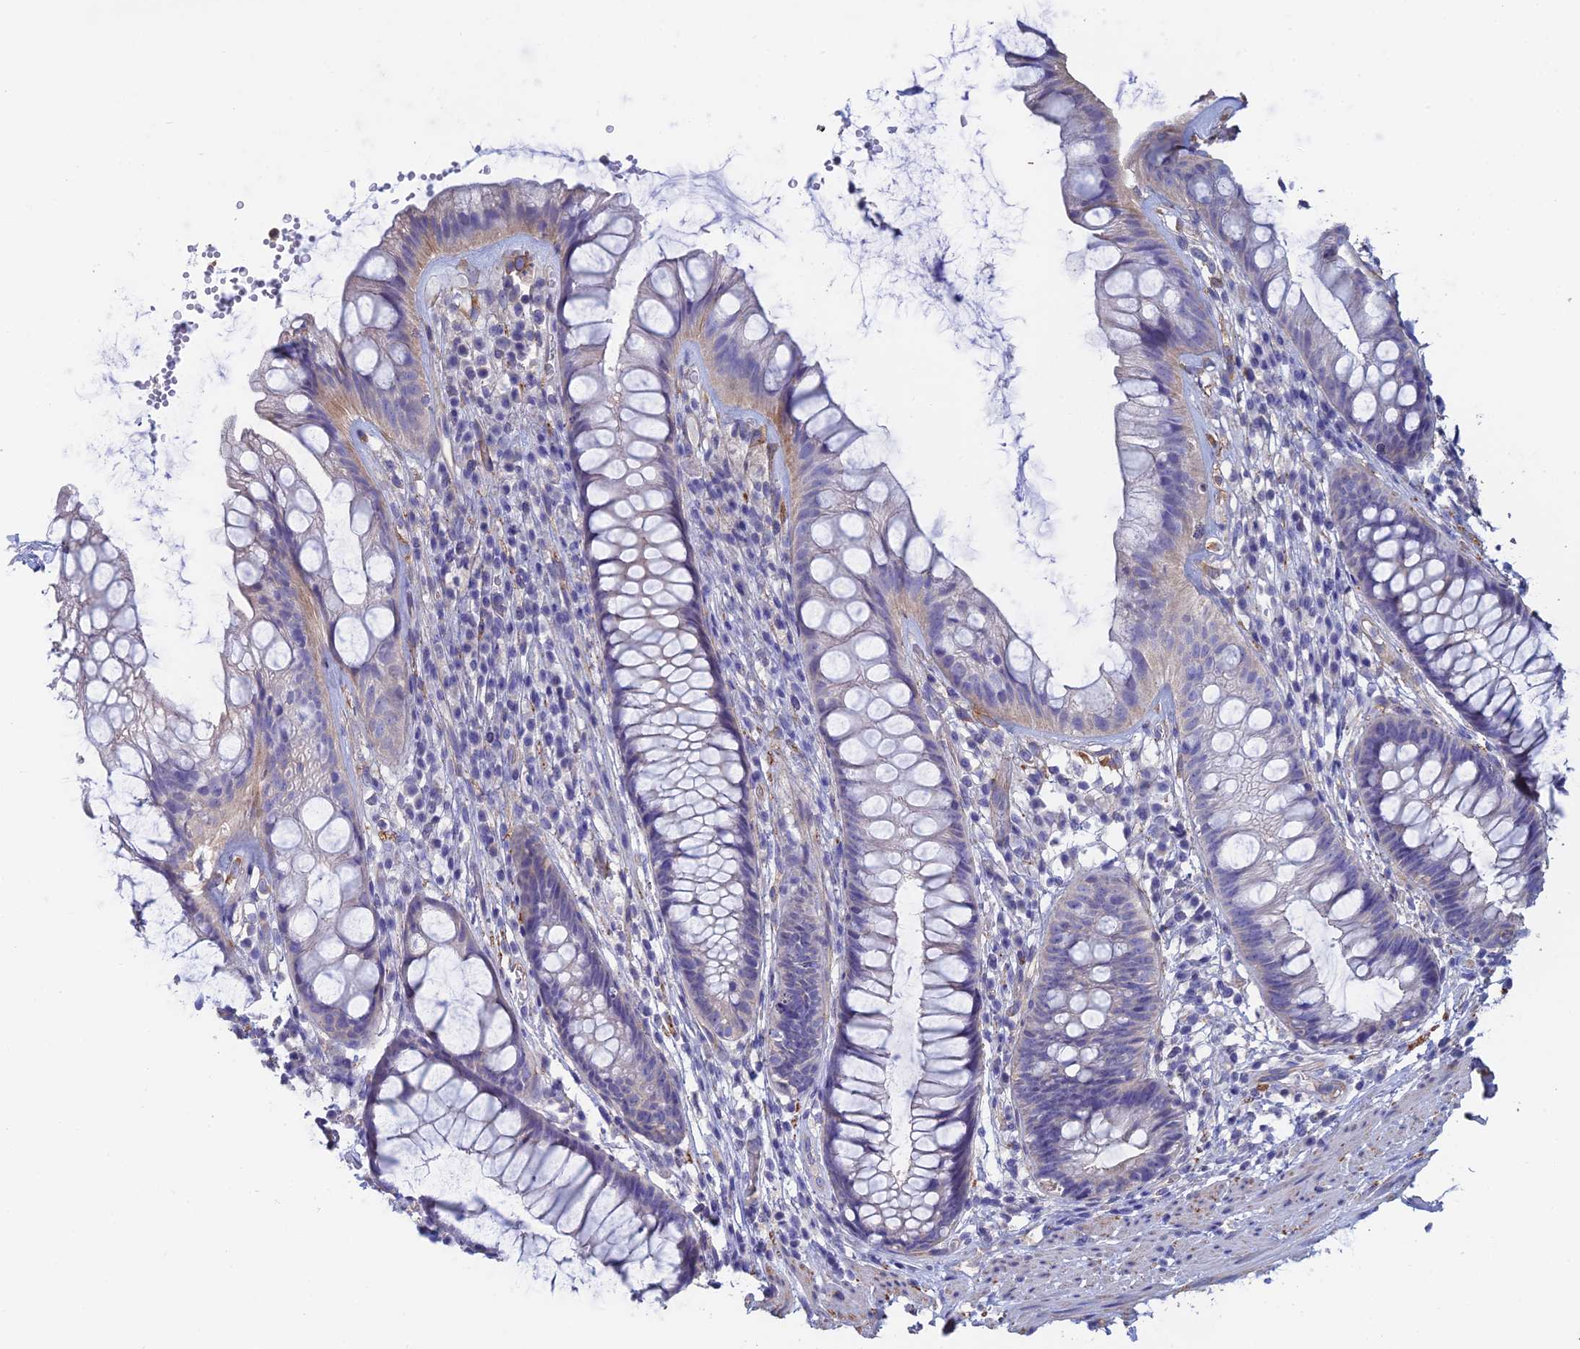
{"staining": {"intensity": "weak", "quantity": "<25%", "location": "cytoplasmic/membranous"}, "tissue": "rectum", "cell_type": "Glandular cells", "image_type": "normal", "snomed": [{"axis": "morphology", "description": "Normal tissue, NOS"}, {"axis": "topography", "description": "Rectum"}], "caption": "A high-resolution histopathology image shows IHC staining of benign rectum, which shows no significant expression in glandular cells. The staining is performed using DAB (3,3'-diaminobenzidine) brown chromogen with nuclei counter-stained in using hematoxylin.", "gene": "PCDHA5", "patient": {"sex": "male", "age": 74}}